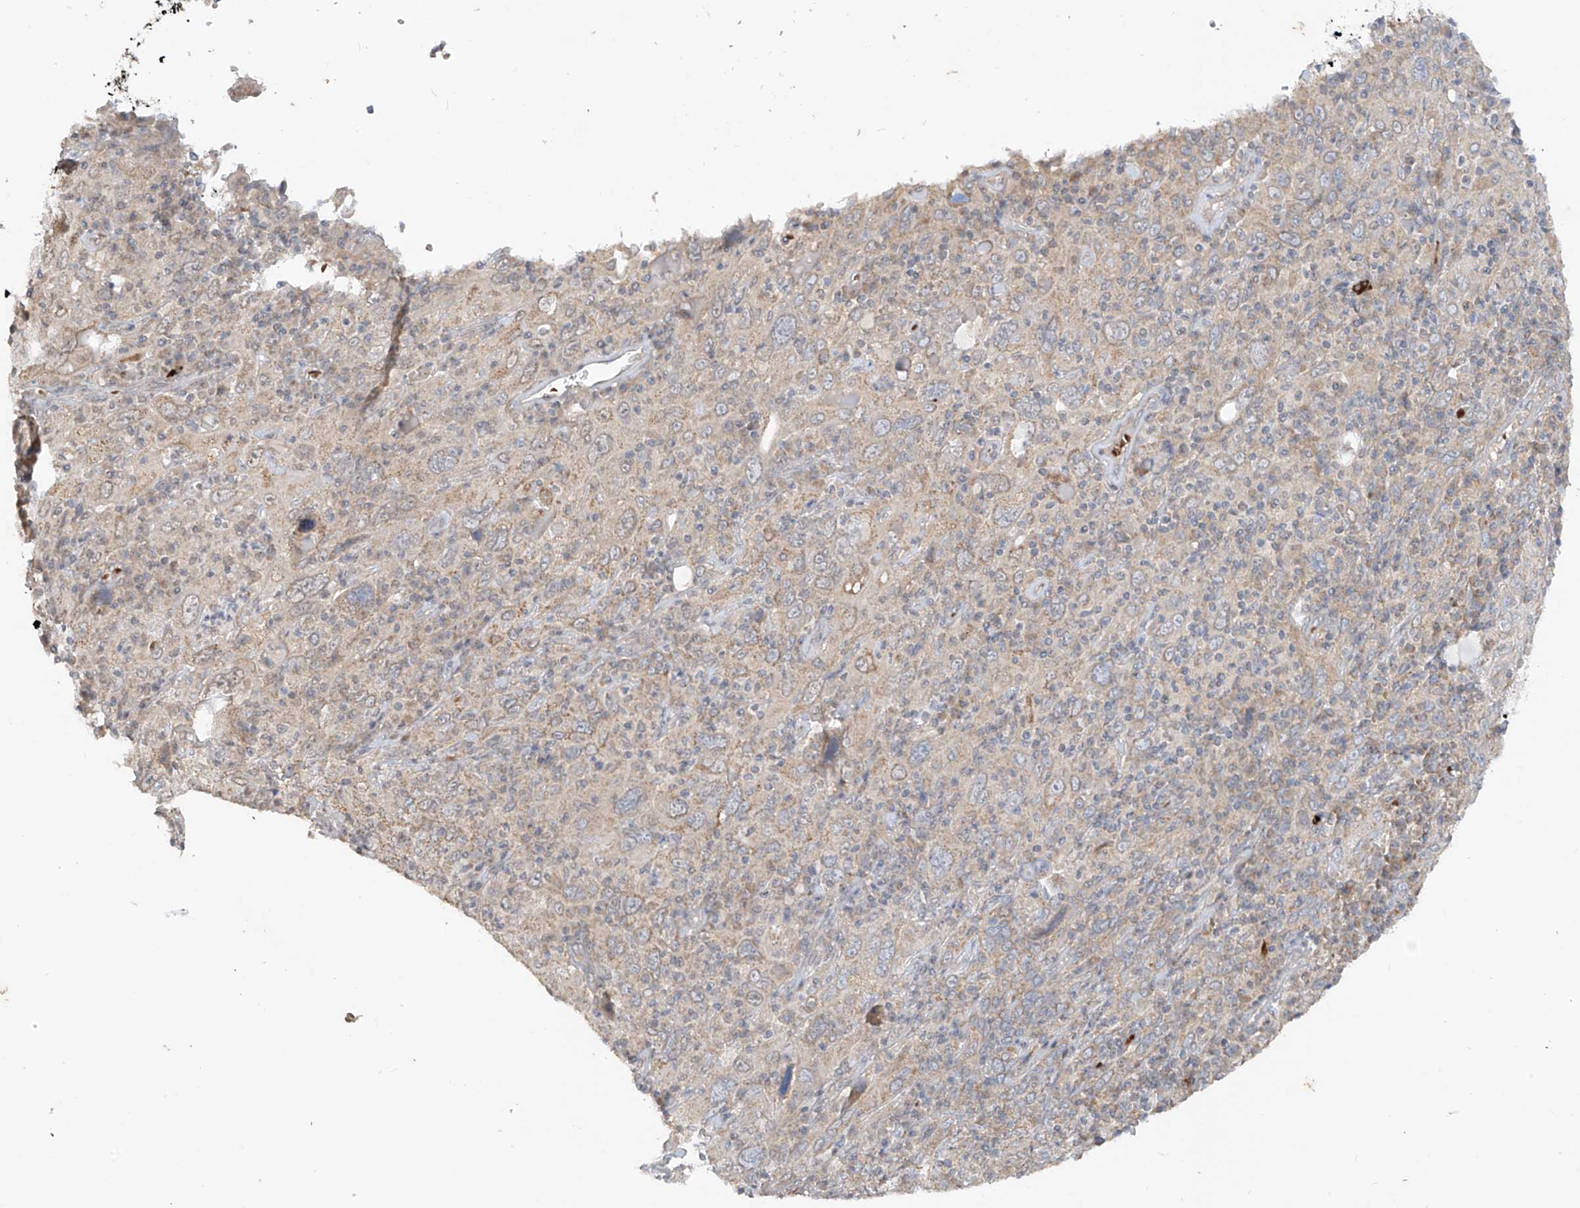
{"staining": {"intensity": "weak", "quantity": "<25%", "location": "cytoplasmic/membranous"}, "tissue": "cervical cancer", "cell_type": "Tumor cells", "image_type": "cancer", "snomed": [{"axis": "morphology", "description": "Squamous cell carcinoma, NOS"}, {"axis": "topography", "description": "Cervix"}], "caption": "Cervical cancer was stained to show a protein in brown. There is no significant positivity in tumor cells.", "gene": "MTUS2", "patient": {"sex": "female", "age": 46}}